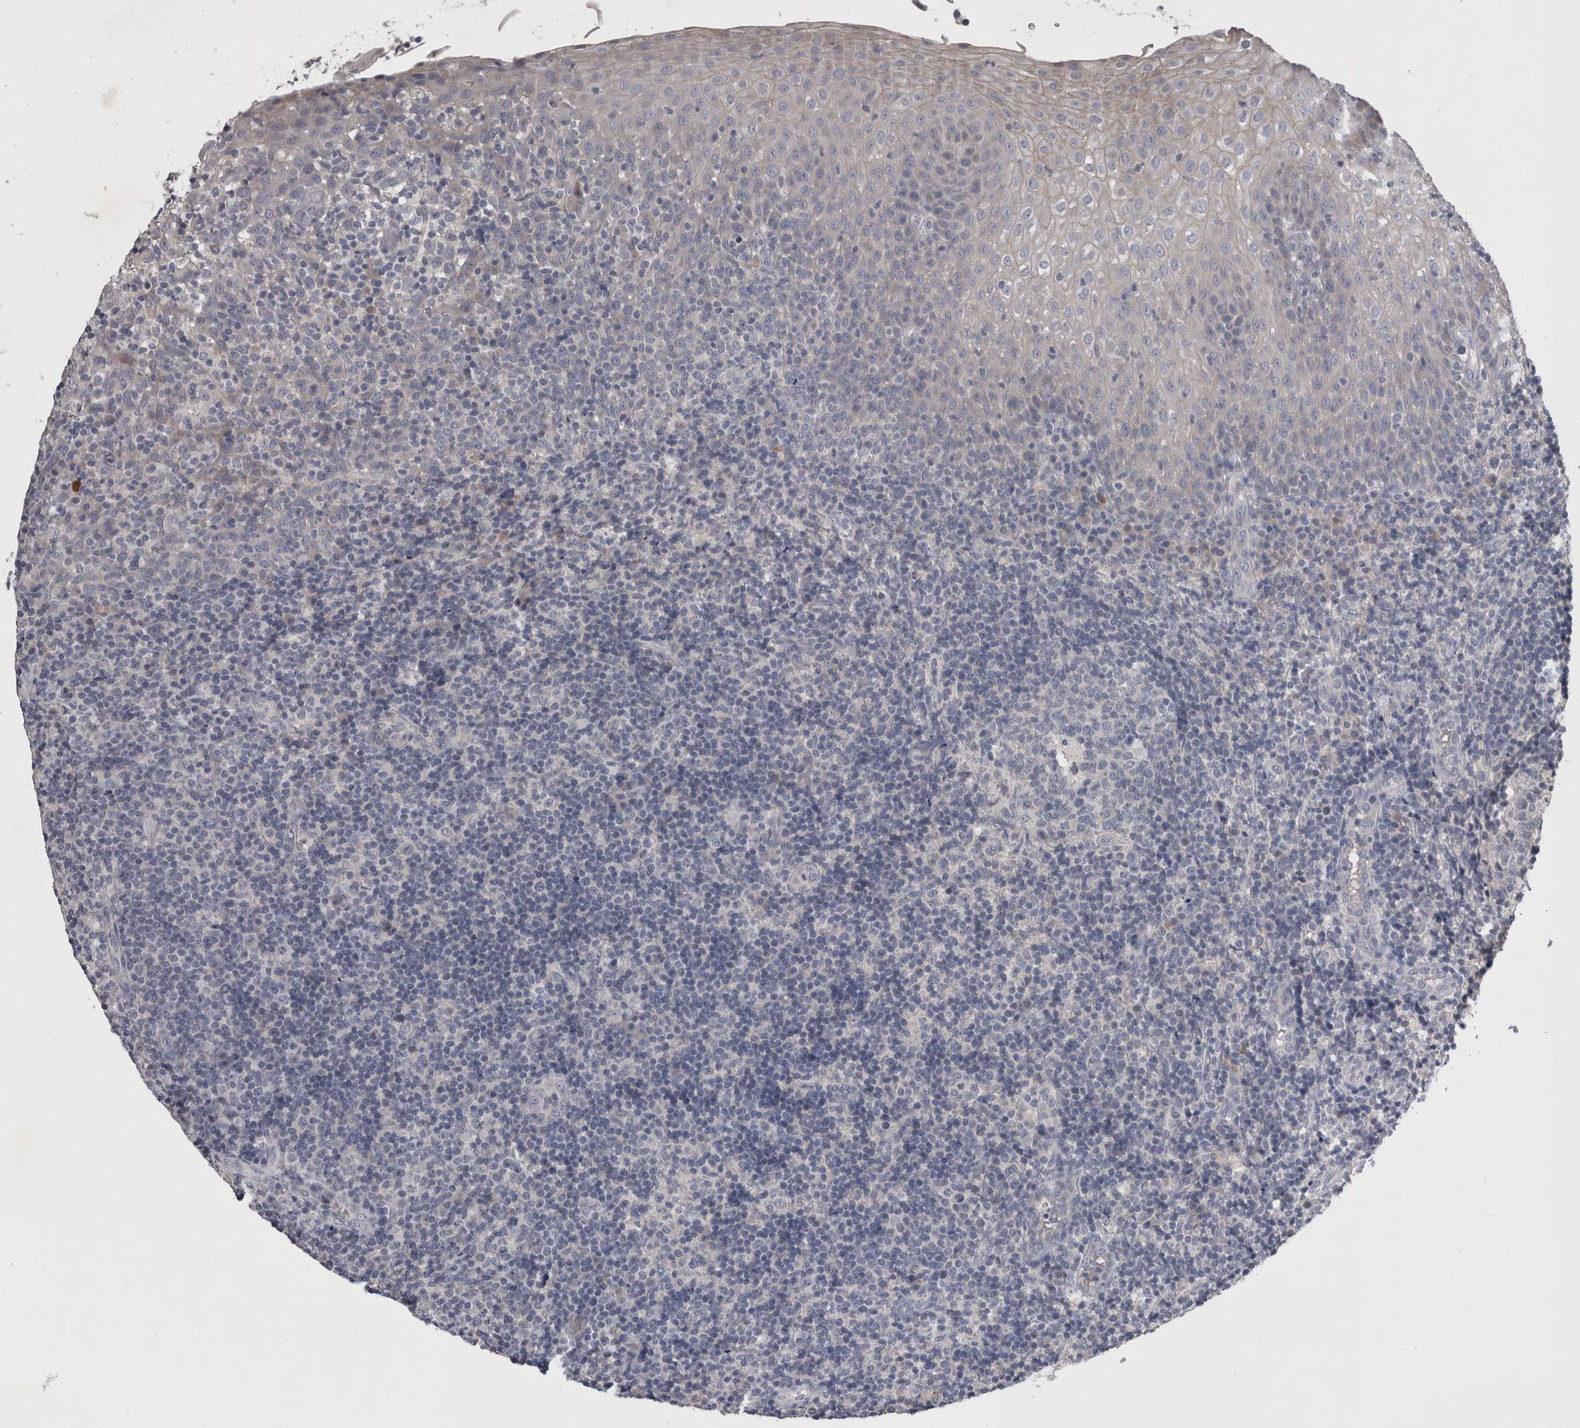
{"staining": {"intensity": "negative", "quantity": "none", "location": "none"}, "tissue": "tonsil", "cell_type": "Germinal center cells", "image_type": "normal", "snomed": [{"axis": "morphology", "description": "Normal tissue, NOS"}, {"axis": "topography", "description": "Tonsil"}], "caption": "Protein analysis of unremarkable tonsil displays no significant expression in germinal center cells.", "gene": "SLC22A11", "patient": {"sex": "female", "age": 19}}